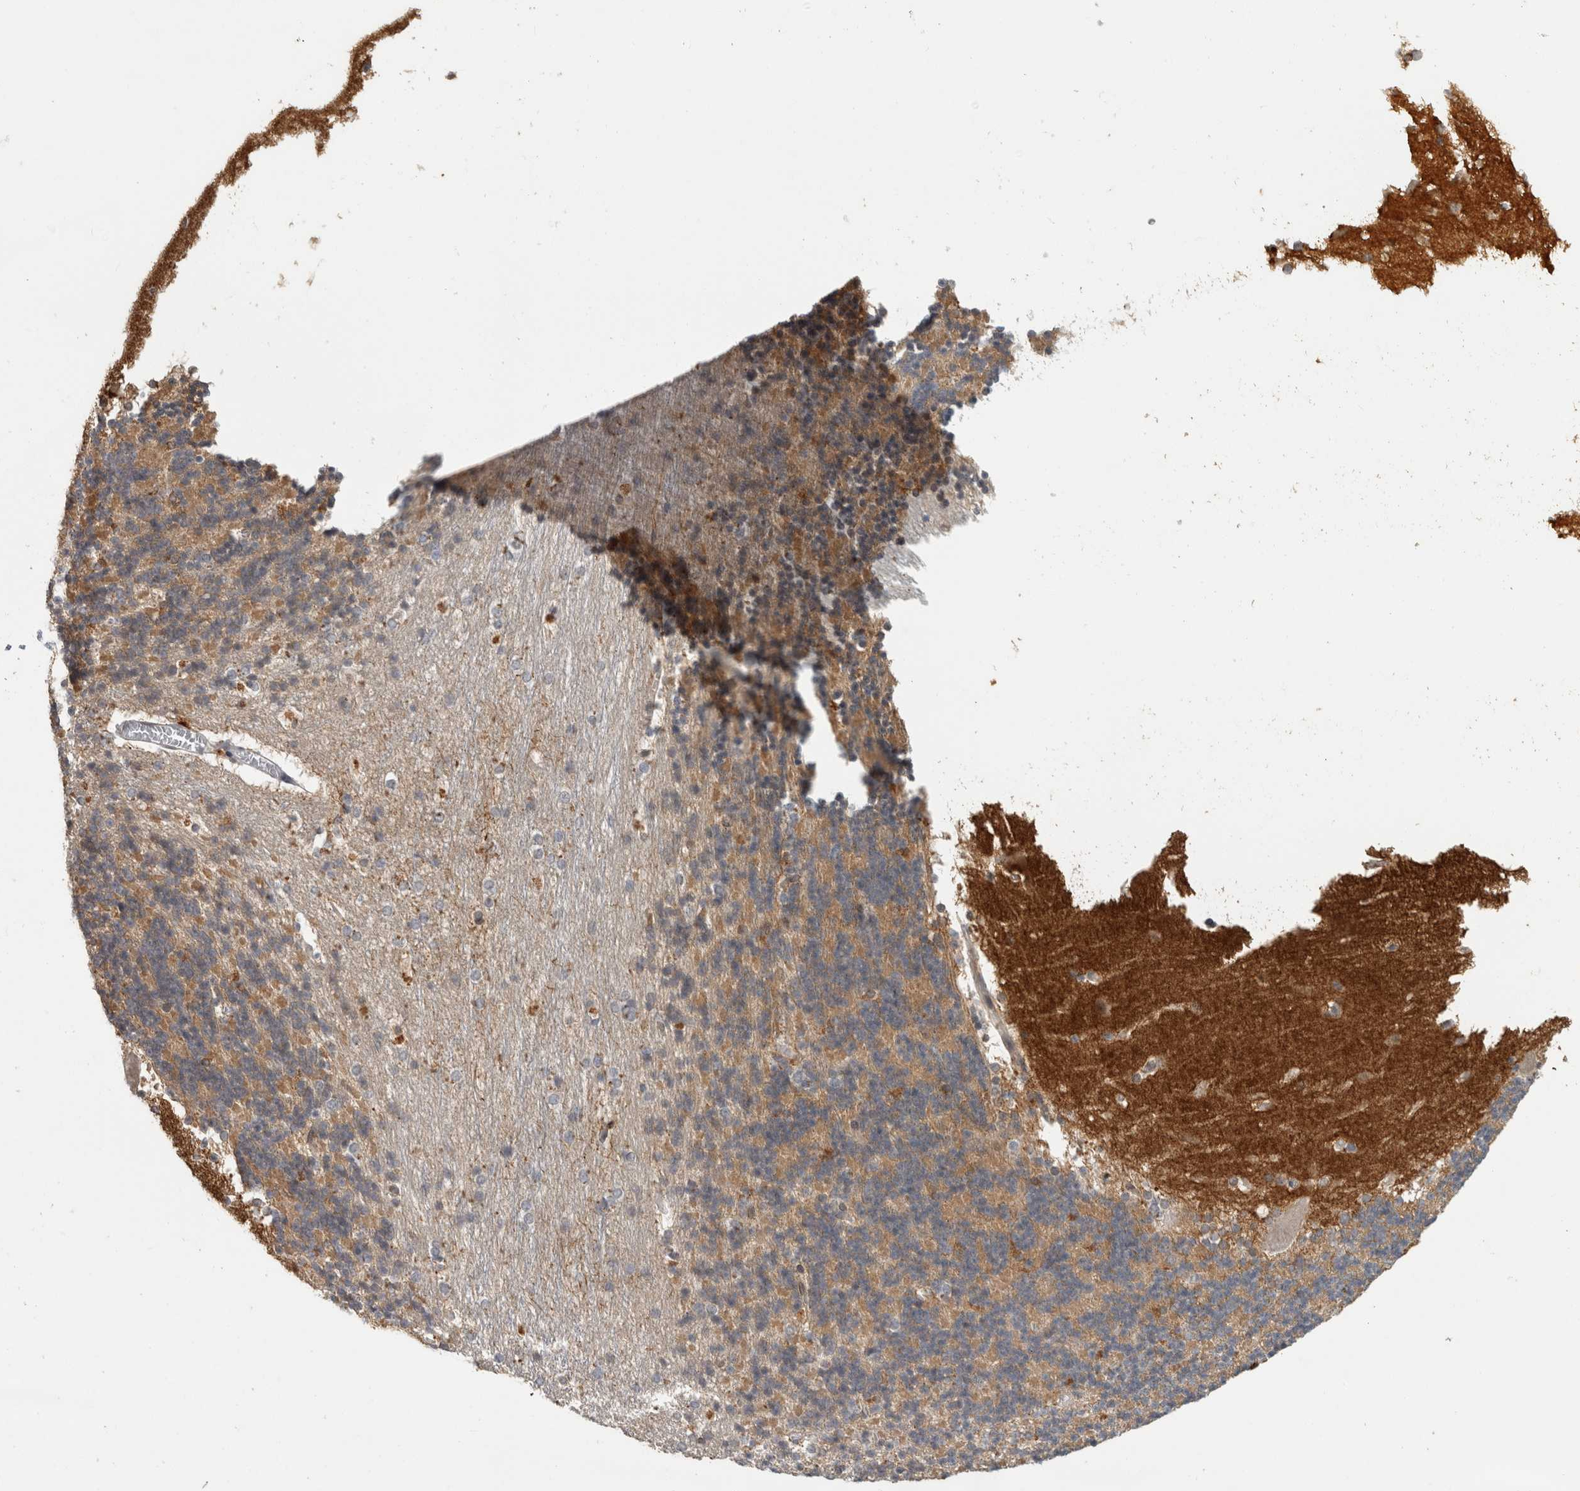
{"staining": {"intensity": "weak", "quantity": "<25%", "location": "cytoplasmic/membranous"}, "tissue": "cerebellum", "cell_type": "Cells in granular layer", "image_type": "normal", "snomed": [{"axis": "morphology", "description": "Normal tissue, NOS"}, {"axis": "topography", "description": "Cerebellum"}], "caption": "An immunohistochemistry (IHC) image of benign cerebellum is shown. There is no staining in cells in granular layer of cerebellum.", "gene": "PRXL2A", "patient": {"sex": "female", "age": 19}}